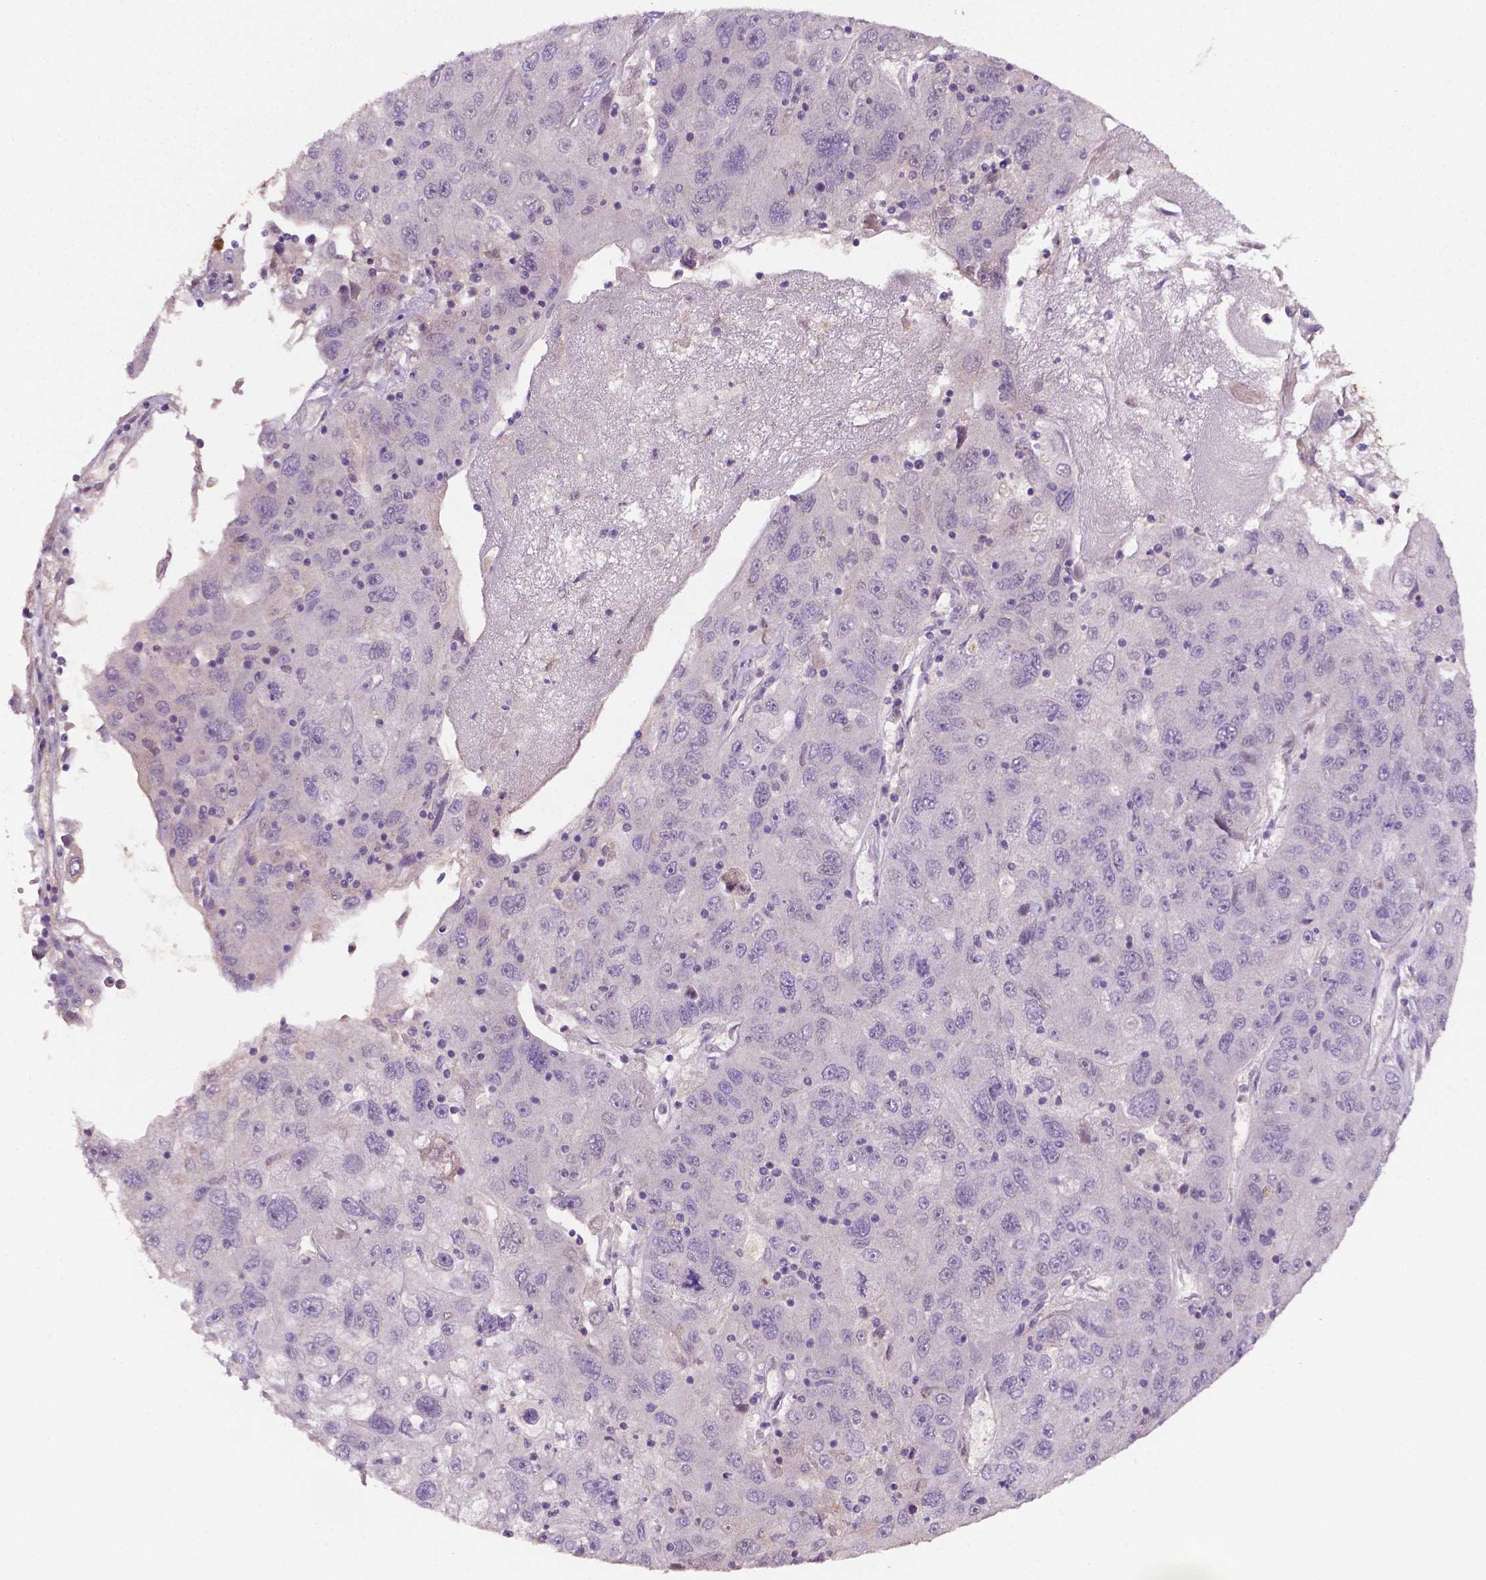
{"staining": {"intensity": "negative", "quantity": "none", "location": "none"}, "tissue": "stomach cancer", "cell_type": "Tumor cells", "image_type": "cancer", "snomed": [{"axis": "morphology", "description": "Adenocarcinoma, NOS"}, {"axis": "topography", "description": "Stomach"}], "caption": "Immunohistochemical staining of stomach adenocarcinoma exhibits no significant staining in tumor cells.", "gene": "FBLN1", "patient": {"sex": "male", "age": 56}}